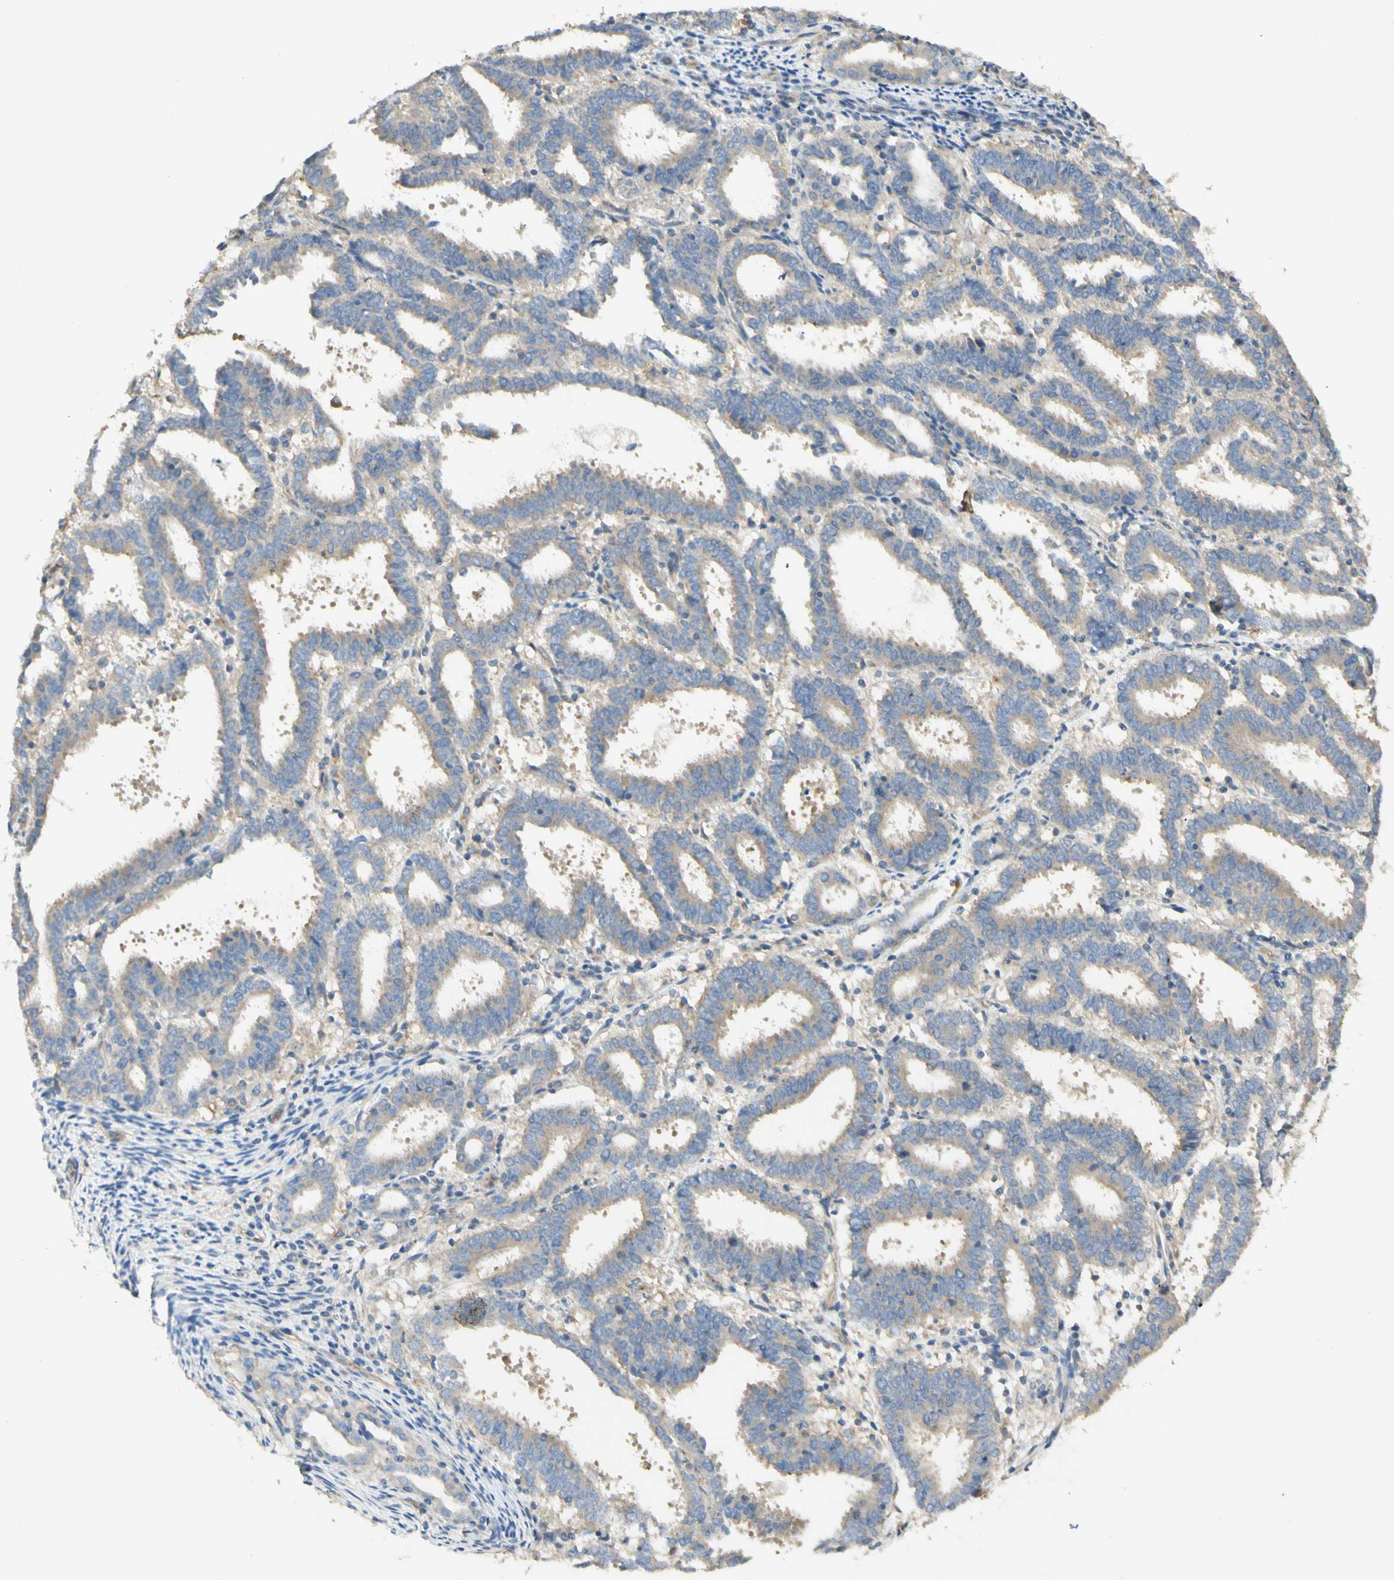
{"staining": {"intensity": "moderate", "quantity": "25%-75%", "location": "cytoplasmic/membranous"}, "tissue": "endometrial cancer", "cell_type": "Tumor cells", "image_type": "cancer", "snomed": [{"axis": "morphology", "description": "Adenocarcinoma, NOS"}, {"axis": "topography", "description": "Uterus"}], "caption": "The immunohistochemical stain highlights moderate cytoplasmic/membranous positivity in tumor cells of endometrial adenocarcinoma tissue.", "gene": "DYNC1H1", "patient": {"sex": "female", "age": 83}}